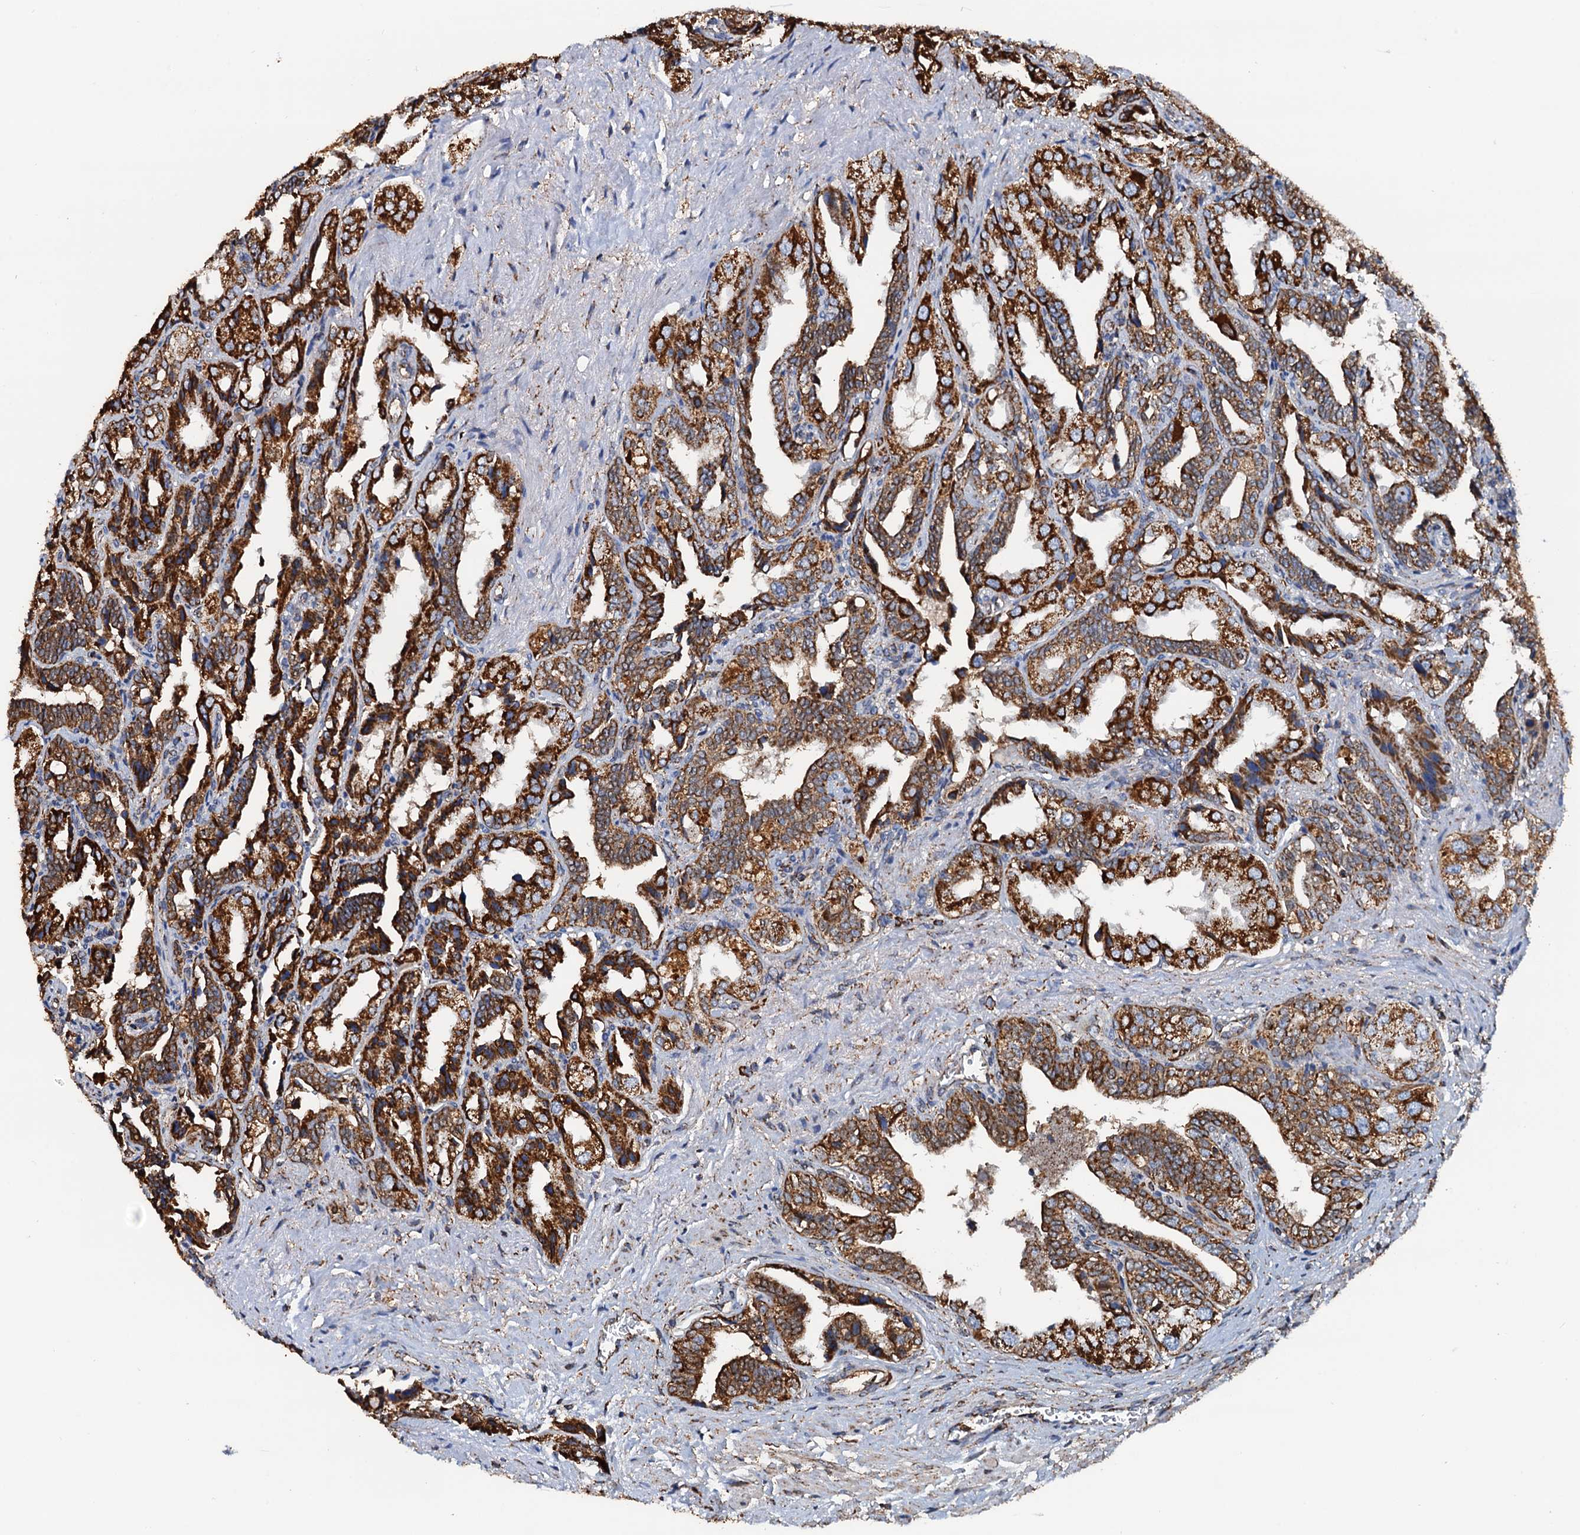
{"staining": {"intensity": "strong", "quantity": ">75%", "location": "cytoplasmic/membranous"}, "tissue": "seminal vesicle", "cell_type": "Glandular cells", "image_type": "normal", "snomed": [{"axis": "morphology", "description": "Normal tissue, NOS"}, {"axis": "topography", "description": "Seminal veicle"}], "caption": "Brown immunohistochemical staining in benign seminal vesicle reveals strong cytoplasmic/membranous expression in approximately >75% of glandular cells. The staining was performed using DAB (3,3'-diaminobenzidine) to visualize the protein expression in brown, while the nuclei were stained in blue with hematoxylin (Magnification: 20x).", "gene": "AAGAB", "patient": {"sex": "male", "age": 63}}